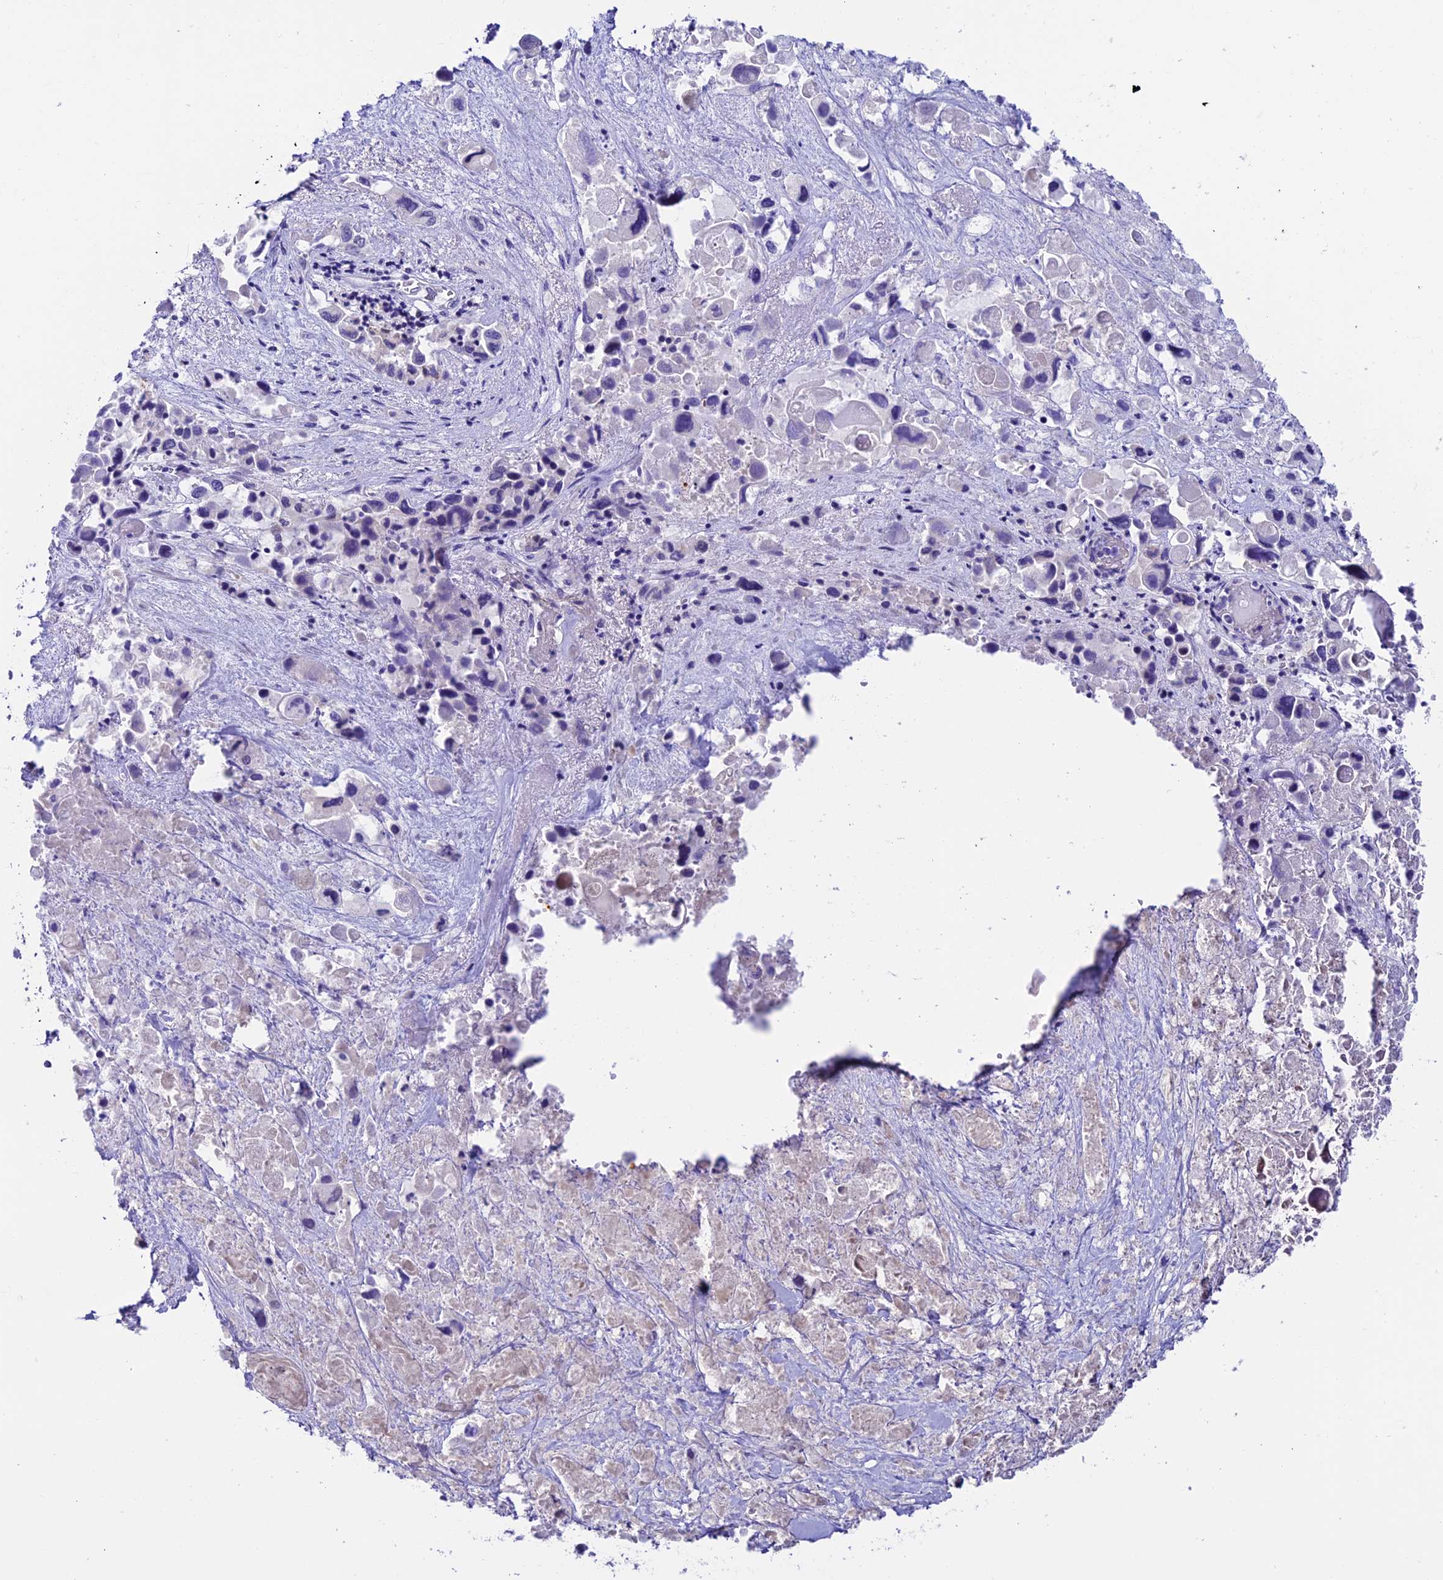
{"staining": {"intensity": "negative", "quantity": "none", "location": "none"}, "tissue": "pancreatic cancer", "cell_type": "Tumor cells", "image_type": "cancer", "snomed": [{"axis": "morphology", "description": "Adenocarcinoma, NOS"}, {"axis": "topography", "description": "Pancreas"}], "caption": "Immunohistochemistry (IHC) histopathology image of neoplastic tissue: pancreatic adenocarcinoma stained with DAB (3,3'-diaminobenzidine) exhibits no significant protein positivity in tumor cells.", "gene": "SLC10A1", "patient": {"sex": "male", "age": 92}}